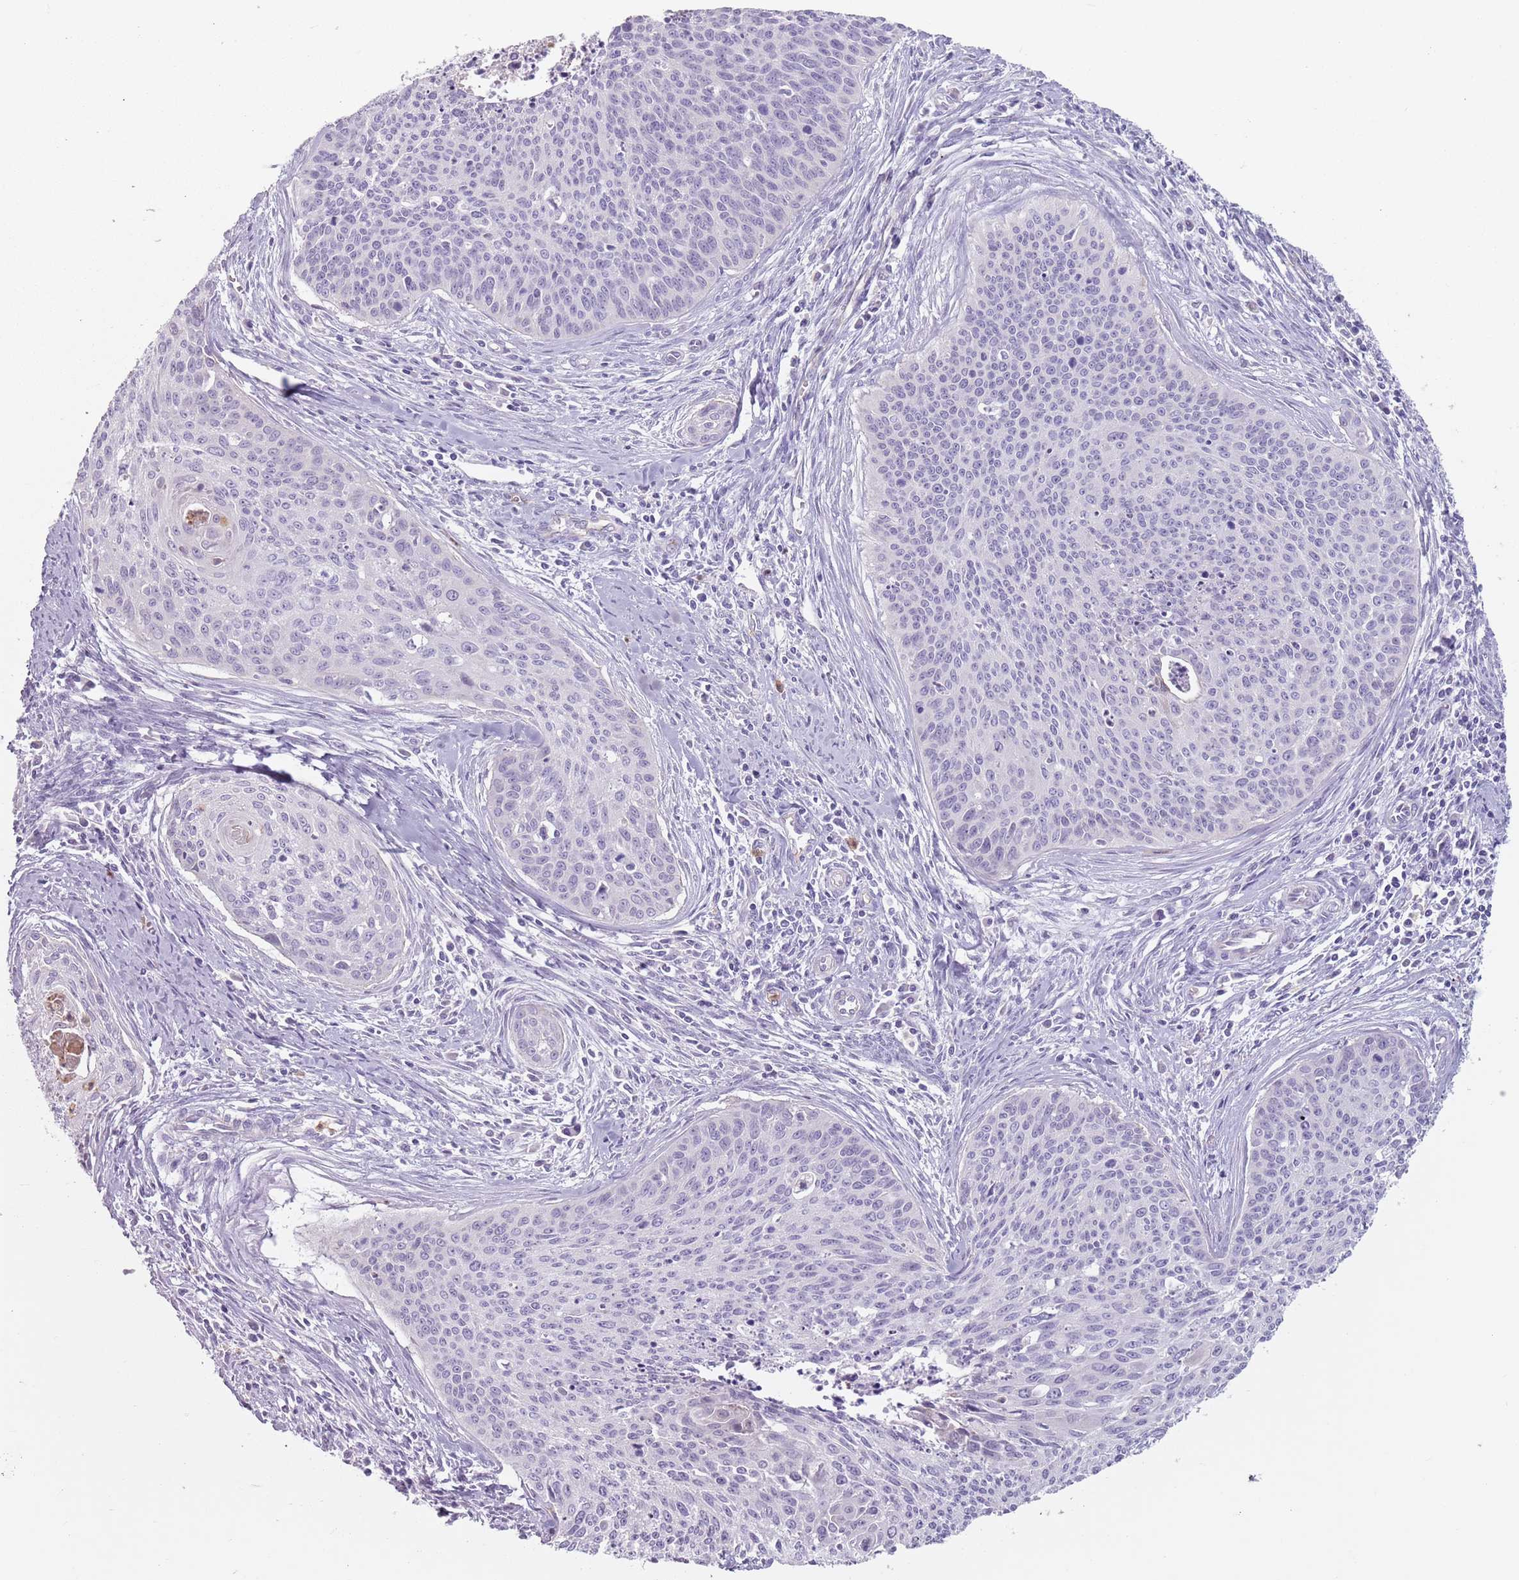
{"staining": {"intensity": "negative", "quantity": "none", "location": "none"}, "tissue": "cervical cancer", "cell_type": "Tumor cells", "image_type": "cancer", "snomed": [{"axis": "morphology", "description": "Squamous cell carcinoma, NOS"}, {"axis": "topography", "description": "Cervix"}], "caption": "Tumor cells show no significant staining in squamous cell carcinoma (cervical).", "gene": "ZNF584", "patient": {"sex": "female", "age": 55}}